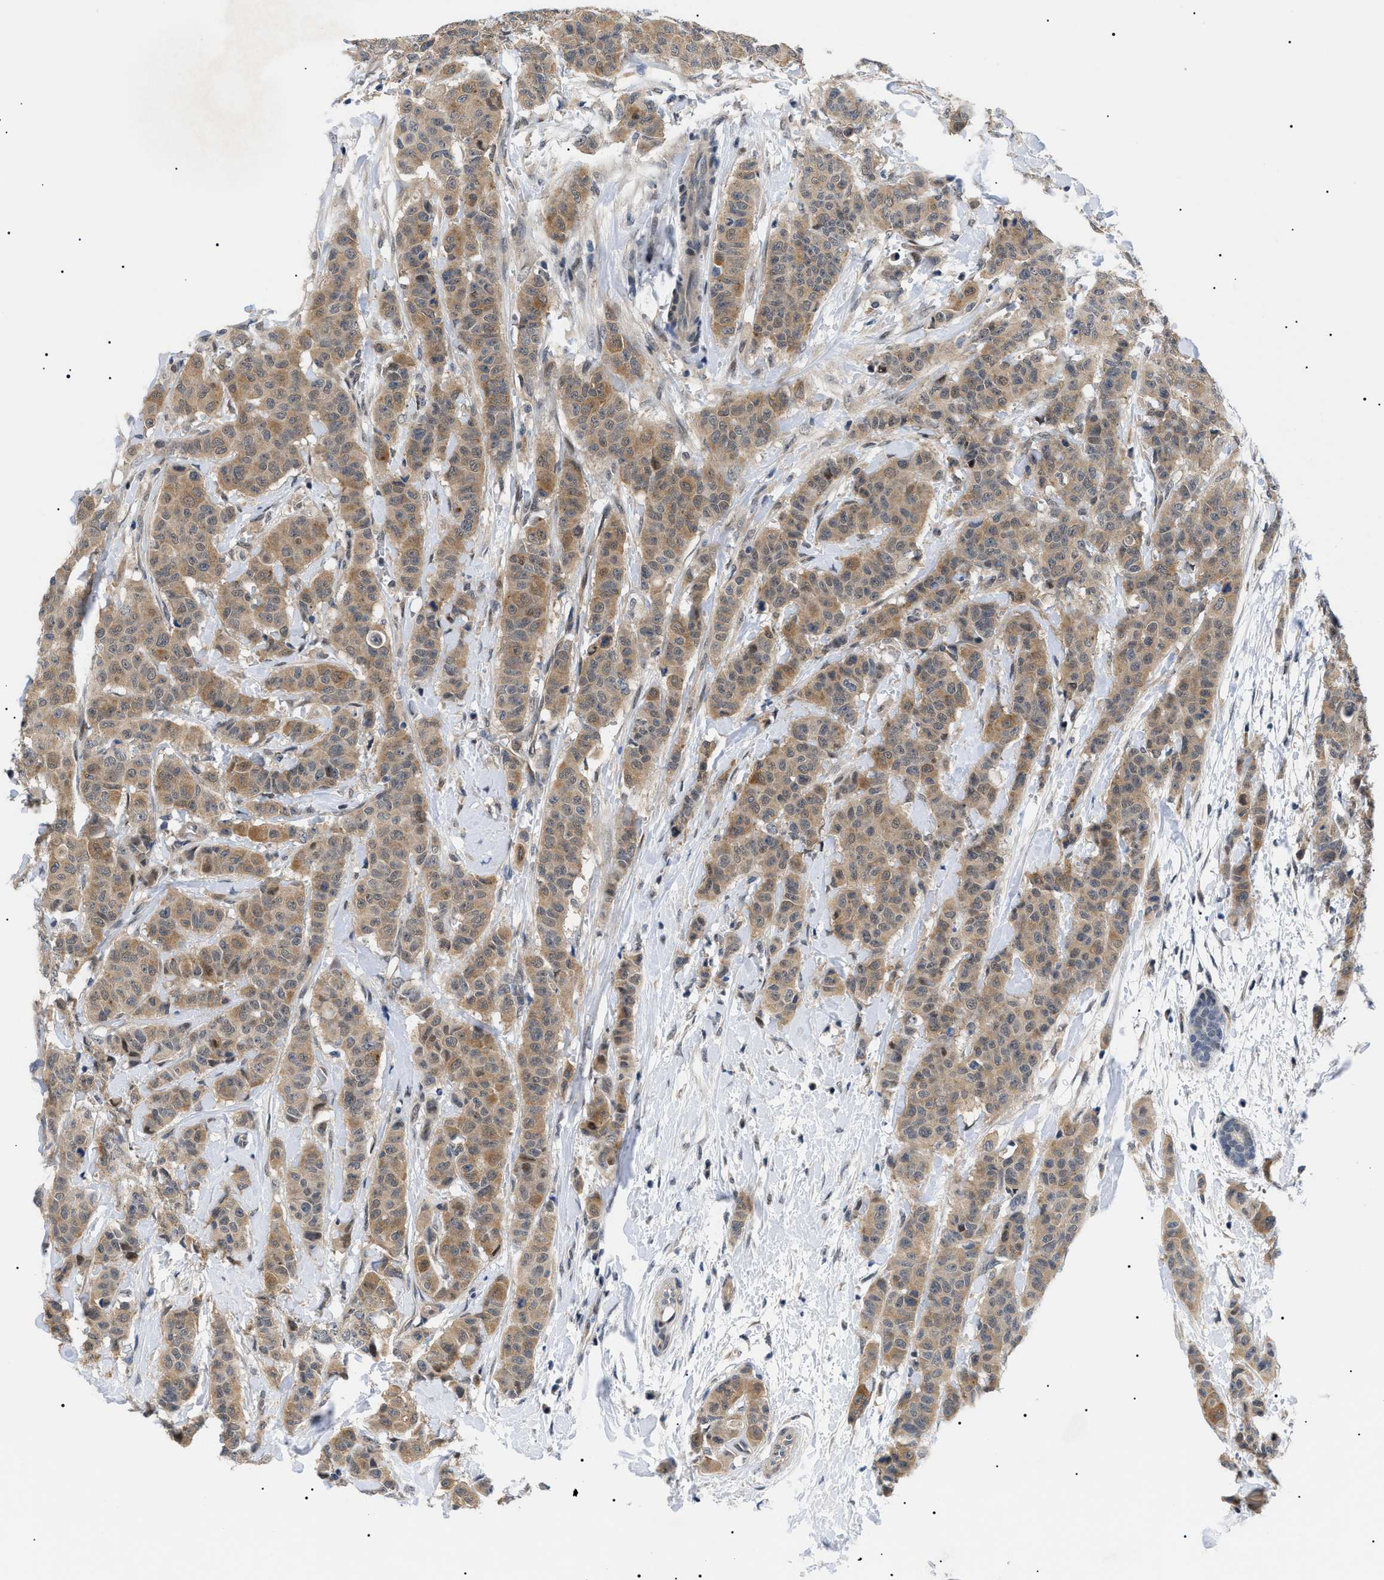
{"staining": {"intensity": "moderate", "quantity": ">75%", "location": "cytoplasmic/membranous"}, "tissue": "breast cancer", "cell_type": "Tumor cells", "image_type": "cancer", "snomed": [{"axis": "morphology", "description": "Normal tissue, NOS"}, {"axis": "morphology", "description": "Duct carcinoma"}, {"axis": "topography", "description": "Breast"}], "caption": "Immunohistochemistry histopathology image of neoplastic tissue: human intraductal carcinoma (breast) stained using immunohistochemistry (IHC) shows medium levels of moderate protein expression localized specifically in the cytoplasmic/membranous of tumor cells, appearing as a cytoplasmic/membranous brown color.", "gene": "GARRE1", "patient": {"sex": "female", "age": 40}}